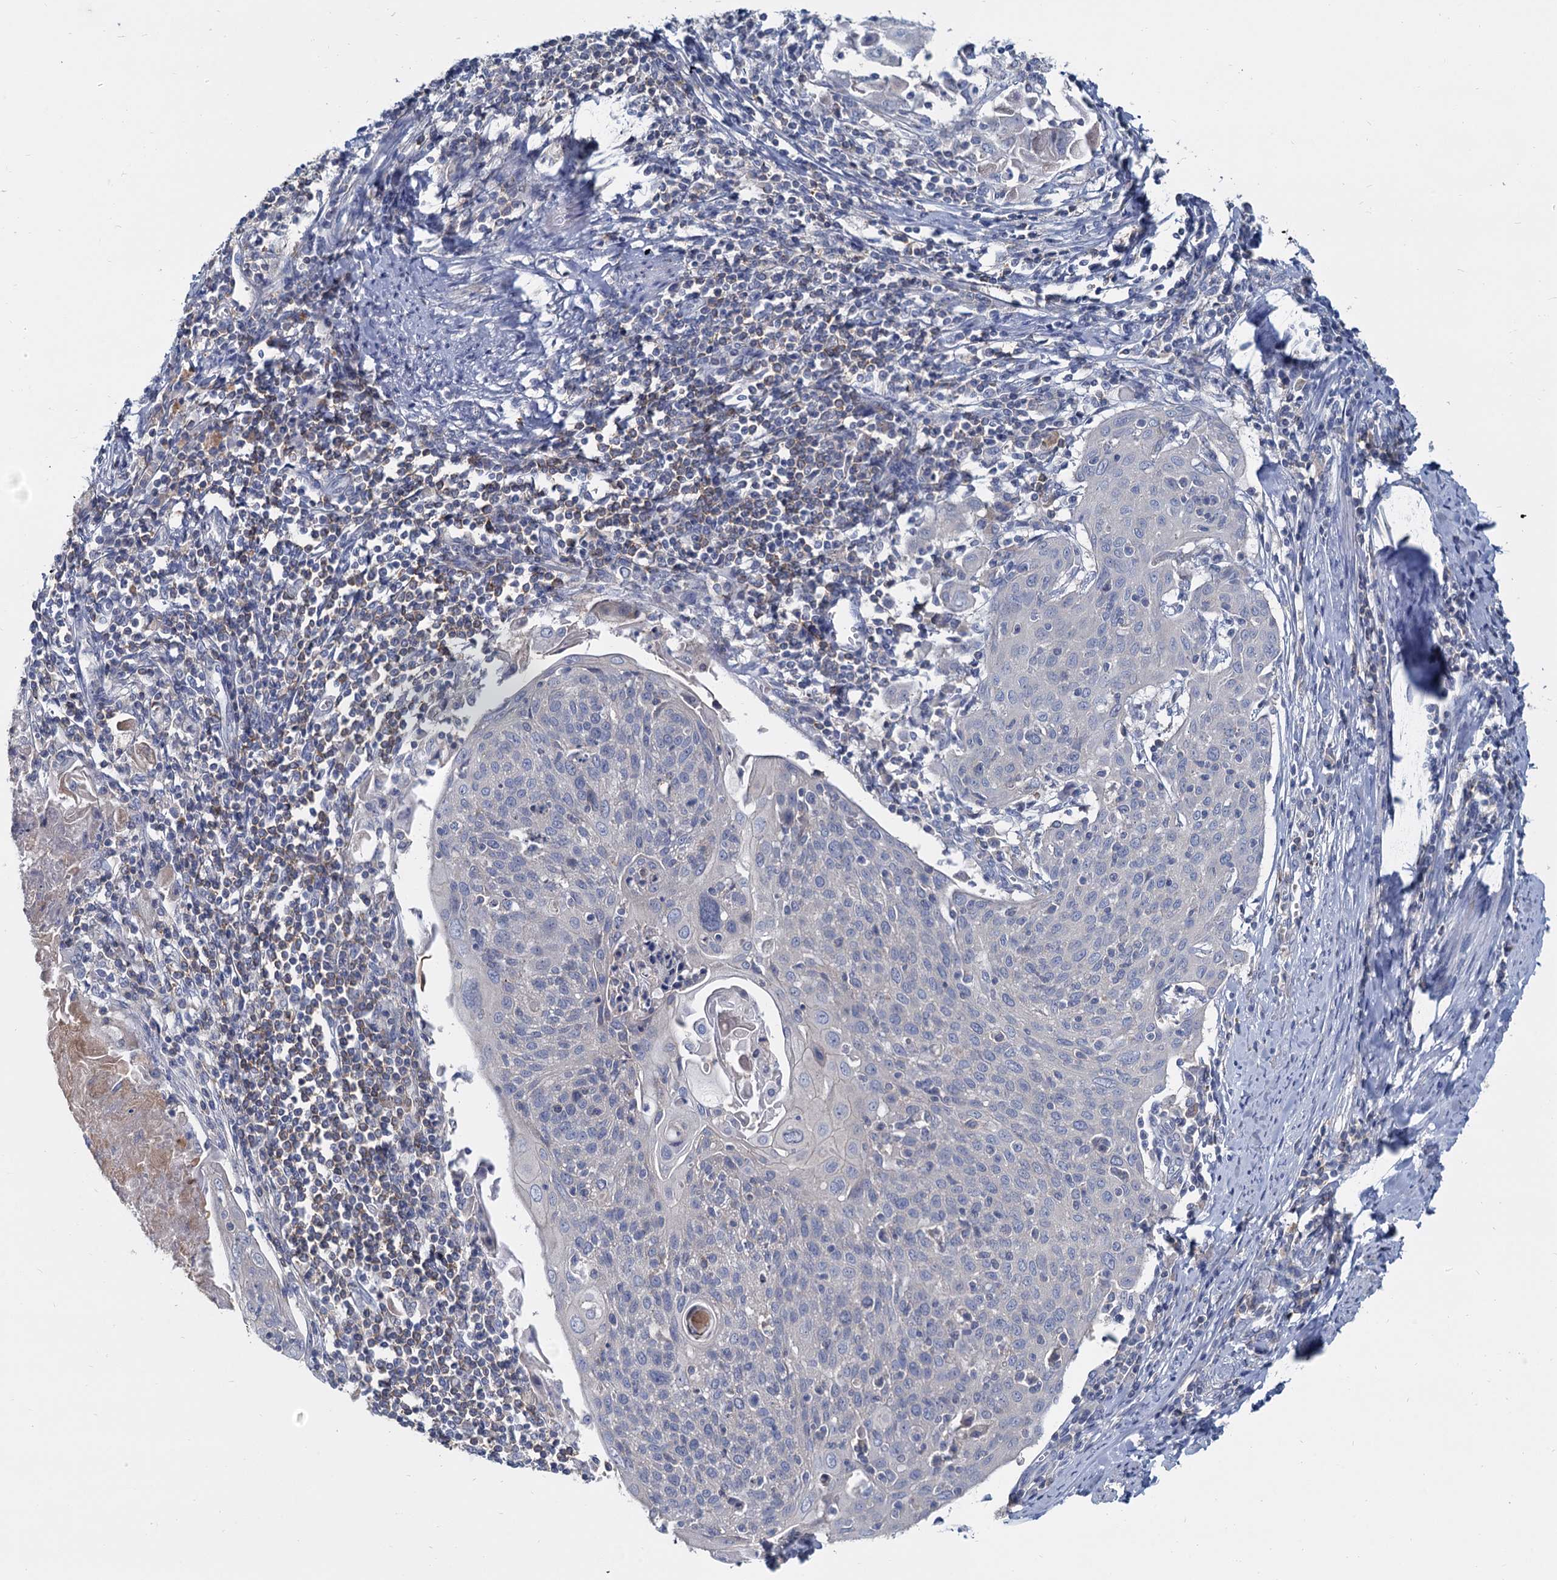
{"staining": {"intensity": "negative", "quantity": "none", "location": "none"}, "tissue": "cervical cancer", "cell_type": "Tumor cells", "image_type": "cancer", "snomed": [{"axis": "morphology", "description": "Squamous cell carcinoma, NOS"}, {"axis": "topography", "description": "Cervix"}], "caption": "Immunohistochemical staining of cervical cancer (squamous cell carcinoma) reveals no significant expression in tumor cells.", "gene": "ACSM3", "patient": {"sex": "female", "age": 67}}